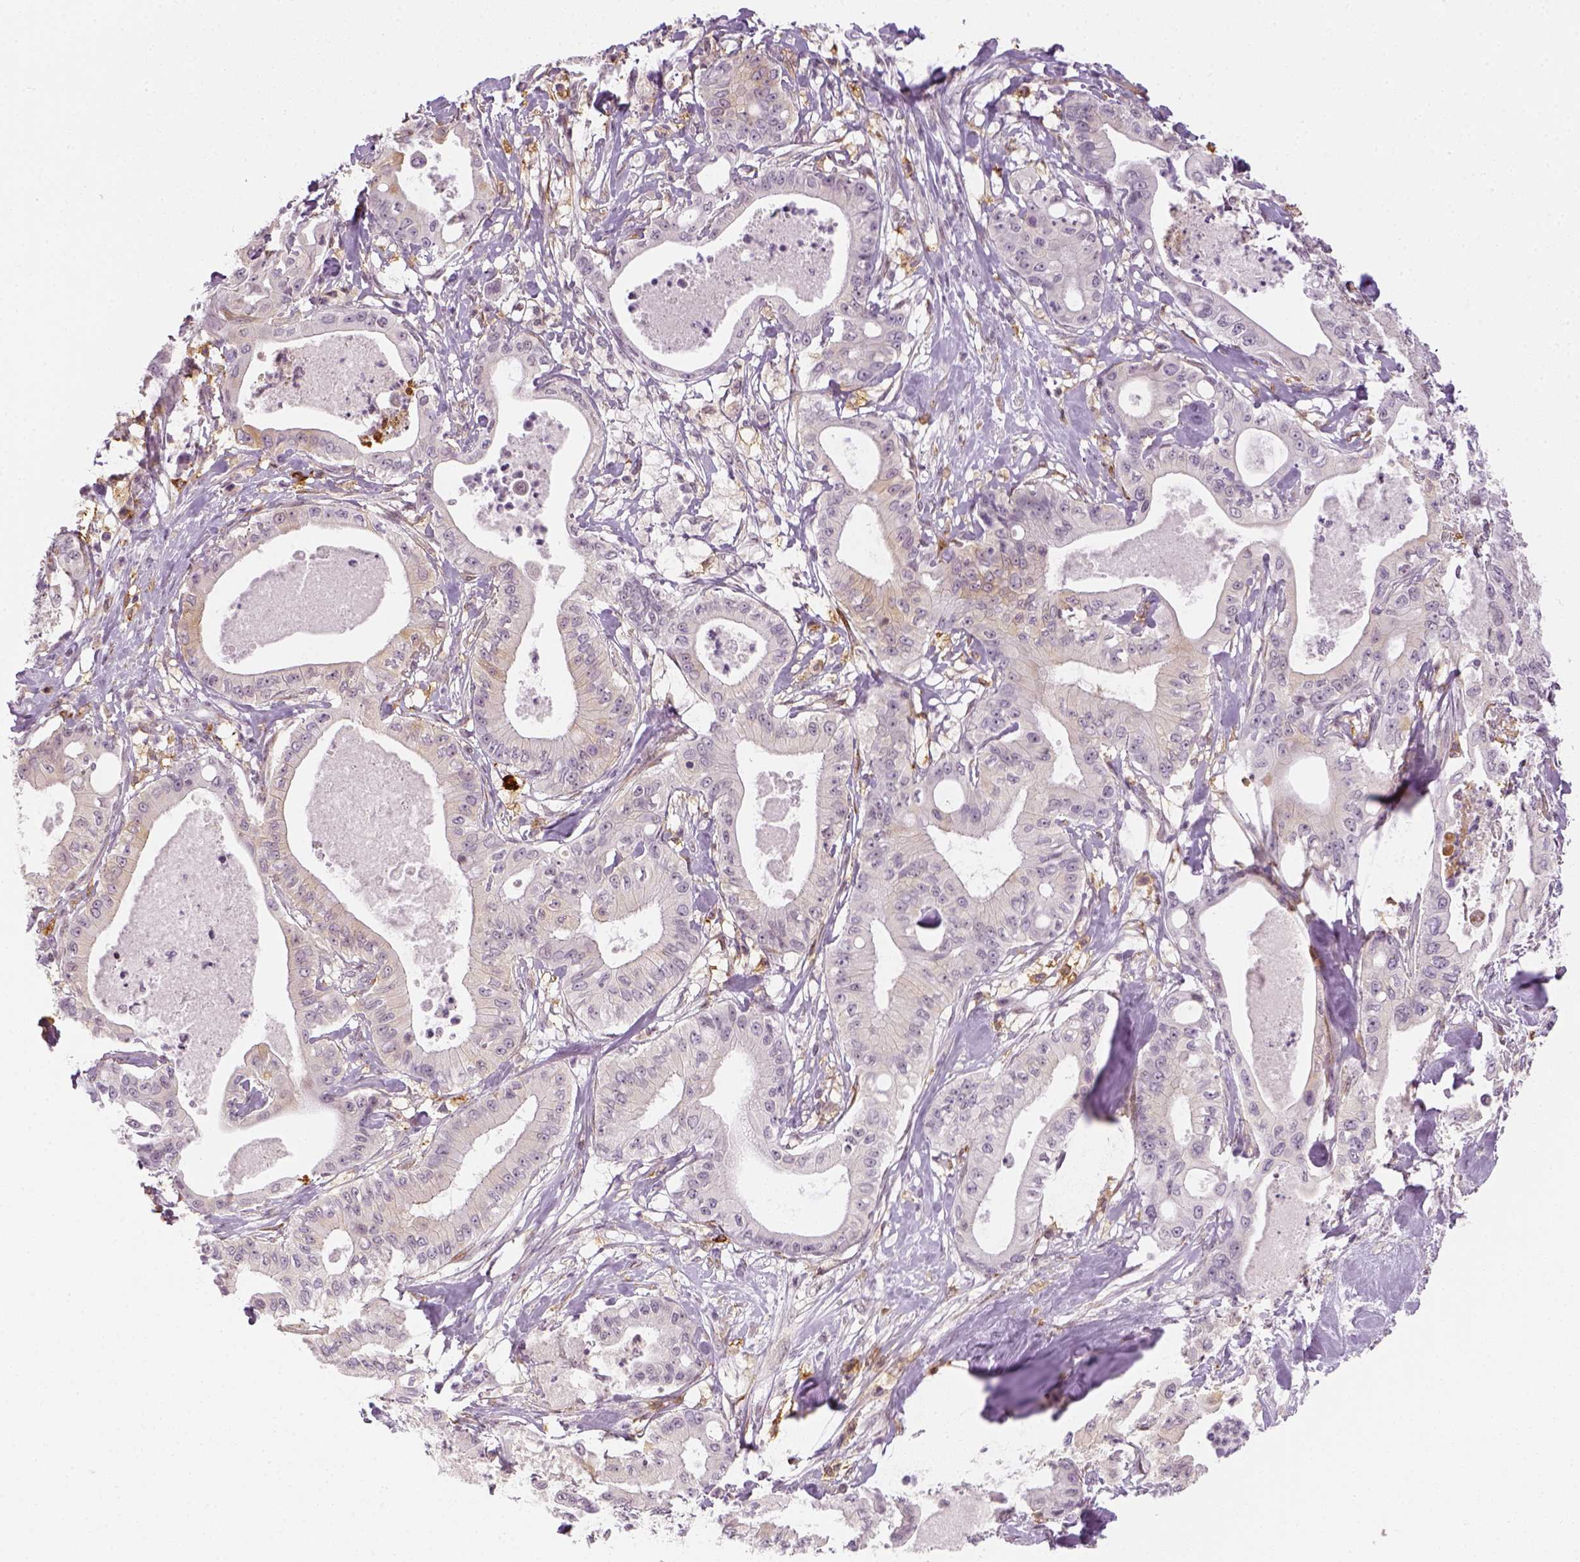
{"staining": {"intensity": "negative", "quantity": "none", "location": "none"}, "tissue": "pancreatic cancer", "cell_type": "Tumor cells", "image_type": "cancer", "snomed": [{"axis": "morphology", "description": "Adenocarcinoma, NOS"}, {"axis": "topography", "description": "Pancreas"}], "caption": "This photomicrograph is of adenocarcinoma (pancreatic) stained with immunohistochemistry to label a protein in brown with the nuclei are counter-stained blue. There is no staining in tumor cells.", "gene": "CD14", "patient": {"sex": "male", "age": 71}}